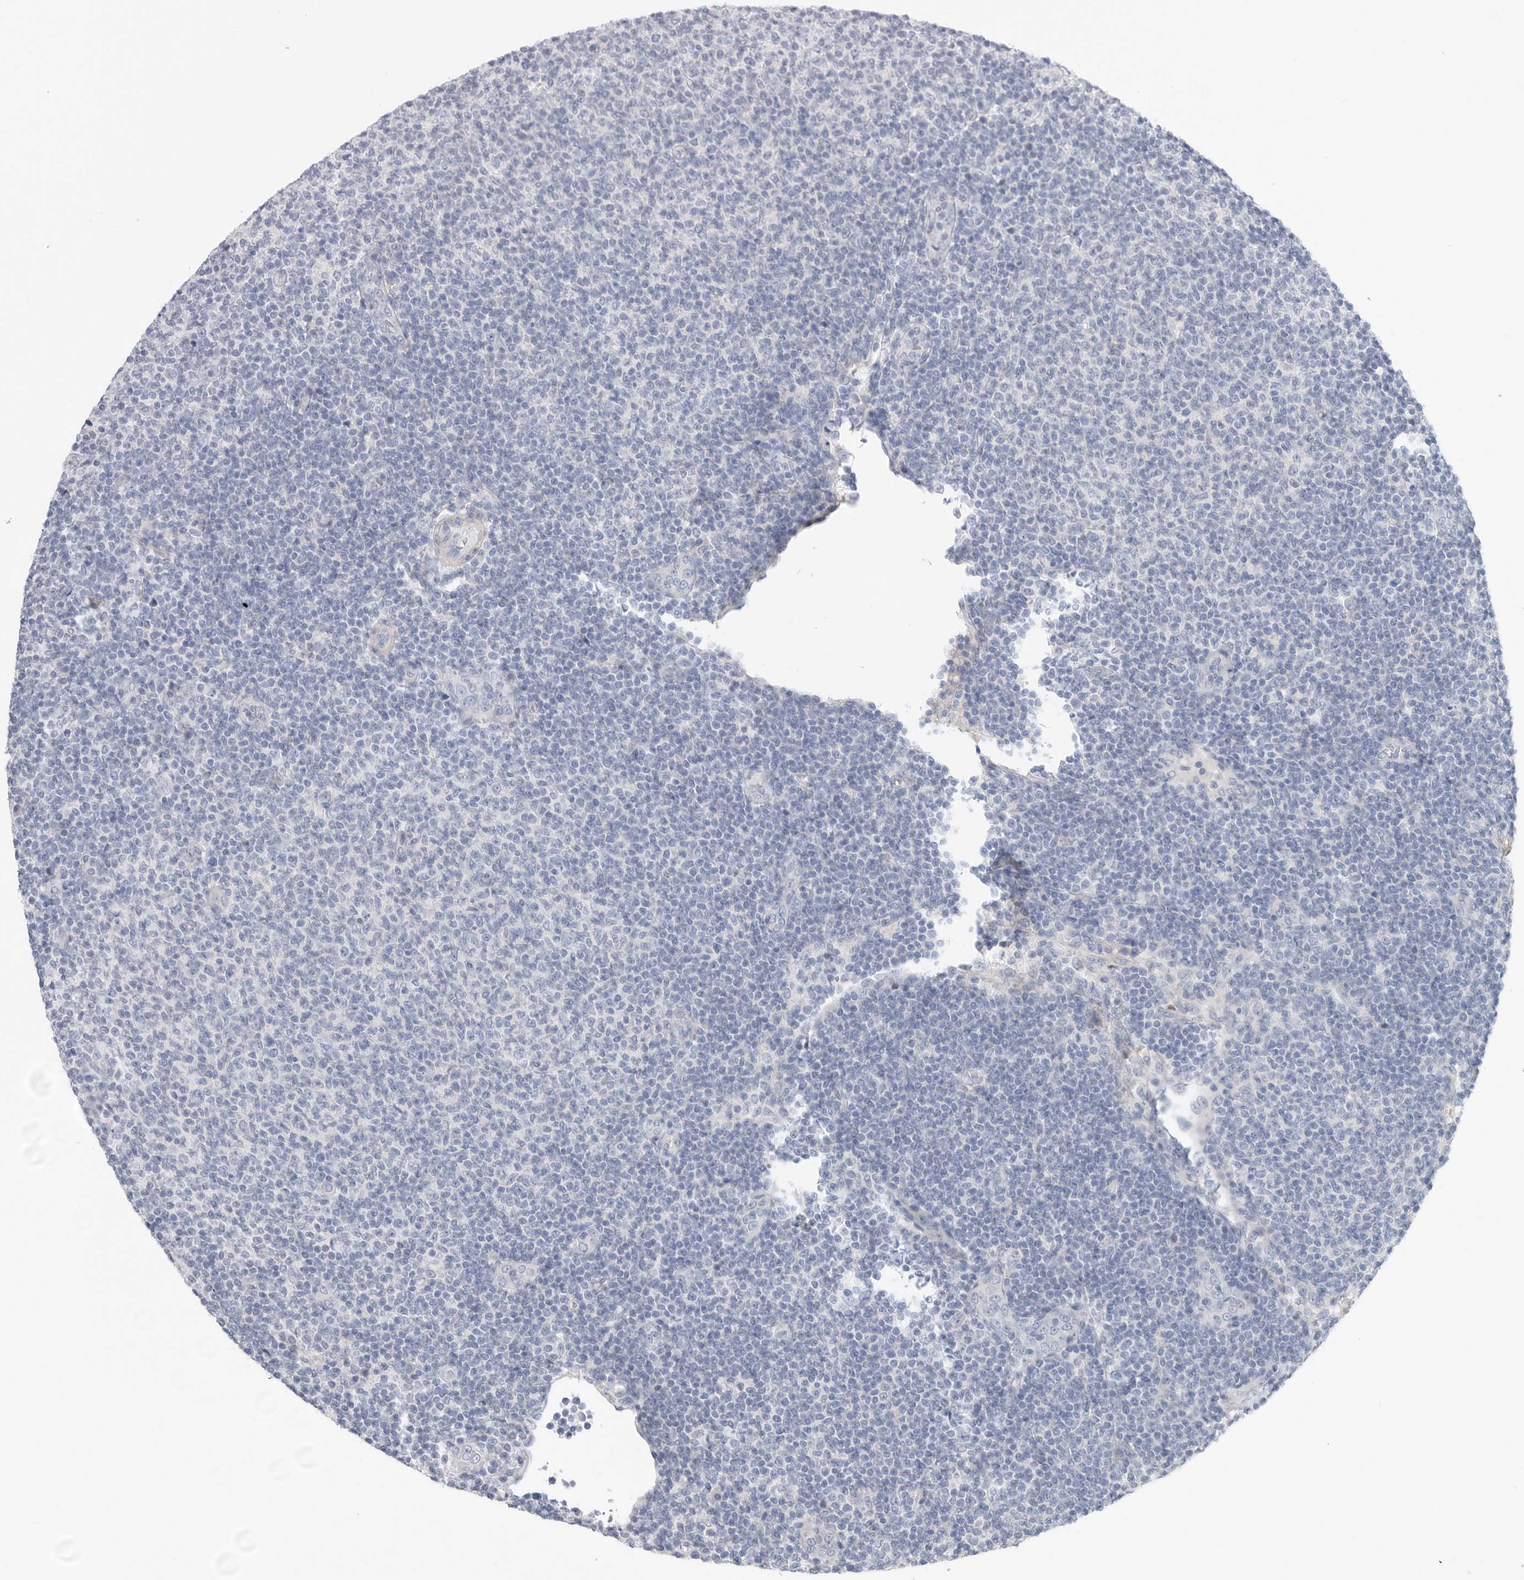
{"staining": {"intensity": "negative", "quantity": "none", "location": "none"}, "tissue": "lymphoma", "cell_type": "Tumor cells", "image_type": "cancer", "snomed": [{"axis": "morphology", "description": "Malignant lymphoma, non-Hodgkin's type, Low grade"}, {"axis": "topography", "description": "Lymph node"}], "caption": "Tumor cells are negative for brown protein staining in lymphoma. Brightfield microscopy of immunohistochemistry stained with DAB (3,3'-diaminobenzidine) (brown) and hematoxylin (blue), captured at high magnification.", "gene": "CAMK2B", "patient": {"sex": "male", "age": 66}}